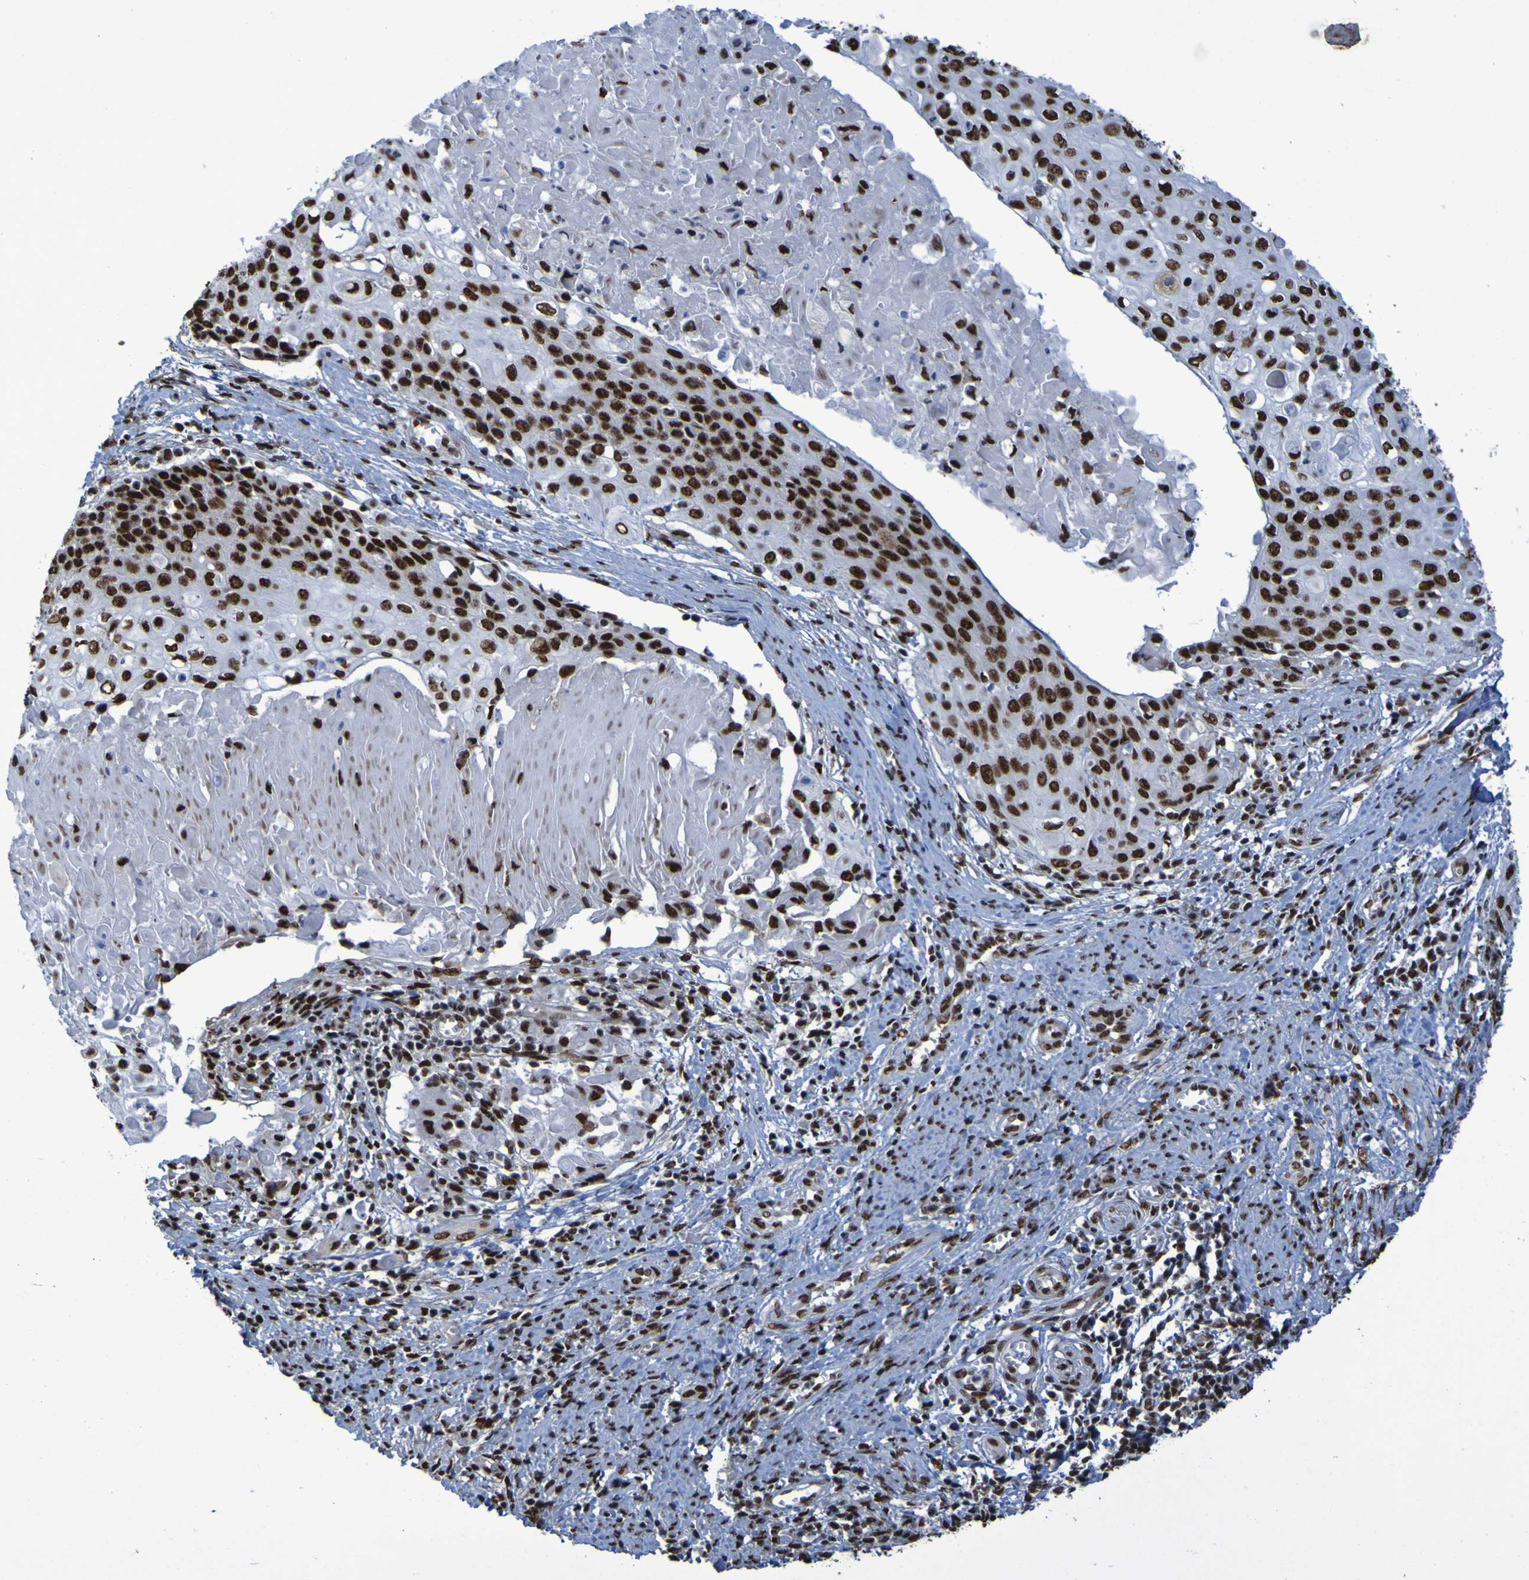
{"staining": {"intensity": "strong", "quantity": ">75%", "location": "nuclear"}, "tissue": "cervical cancer", "cell_type": "Tumor cells", "image_type": "cancer", "snomed": [{"axis": "morphology", "description": "Squamous cell carcinoma, NOS"}, {"axis": "topography", "description": "Cervix"}], "caption": "DAB immunohistochemical staining of human cervical cancer (squamous cell carcinoma) exhibits strong nuclear protein expression in about >75% of tumor cells.", "gene": "HNRNPR", "patient": {"sex": "female", "age": 39}}